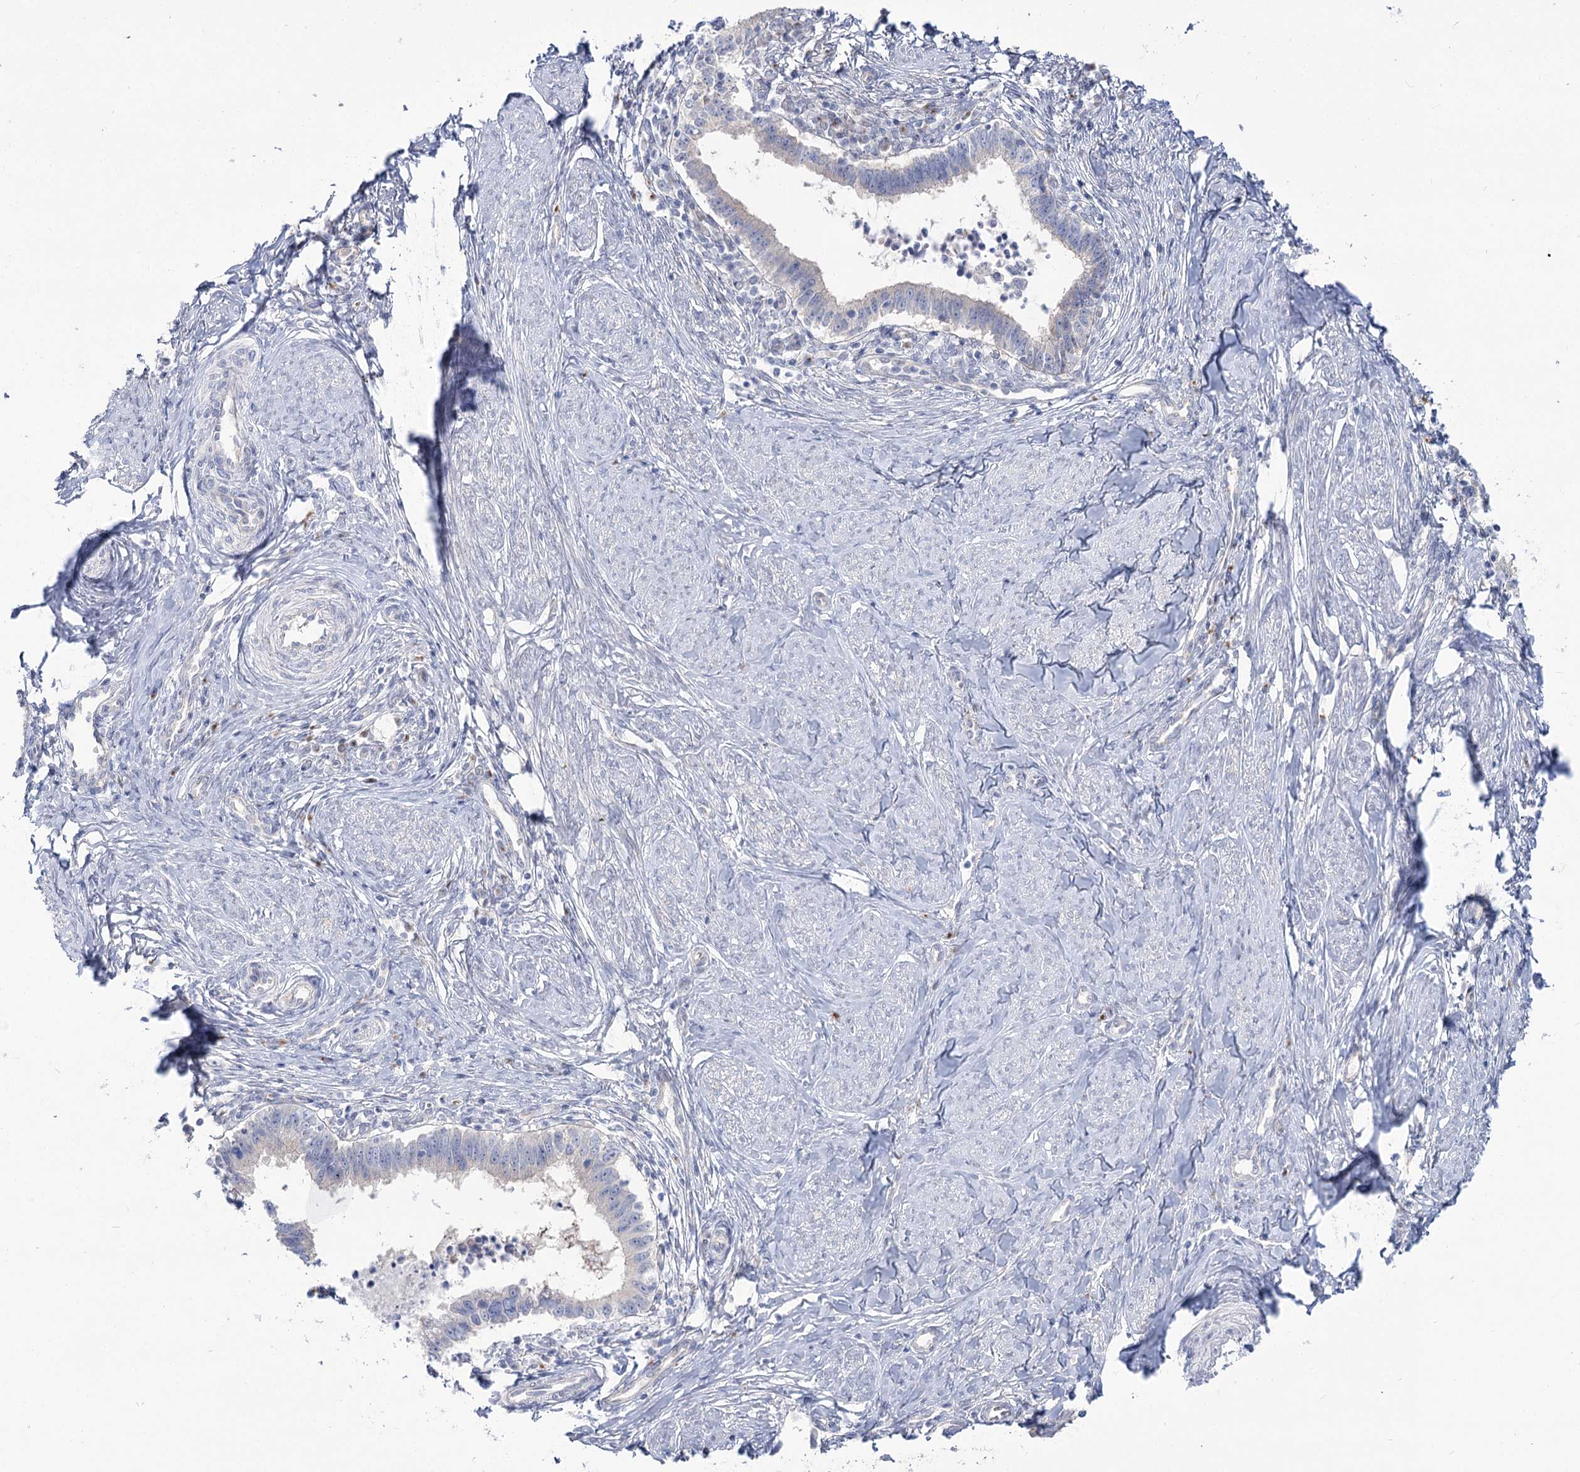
{"staining": {"intensity": "negative", "quantity": "none", "location": "none"}, "tissue": "cervical cancer", "cell_type": "Tumor cells", "image_type": "cancer", "snomed": [{"axis": "morphology", "description": "Adenocarcinoma, NOS"}, {"axis": "topography", "description": "Cervix"}], "caption": "IHC photomicrograph of neoplastic tissue: human cervical adenocarcinoma stained with DAB (3,3'-diaminobenzidine) shows no significant protein positivity in tumor cells. Brightfield microscopy of IHC stained with DAB (3,3'-diaminobenzidine) (brown) and hematoxylin (blue), captured at high magnification.", "gene": "SUOX", "patient": {"sex": "female", "age": 36}}